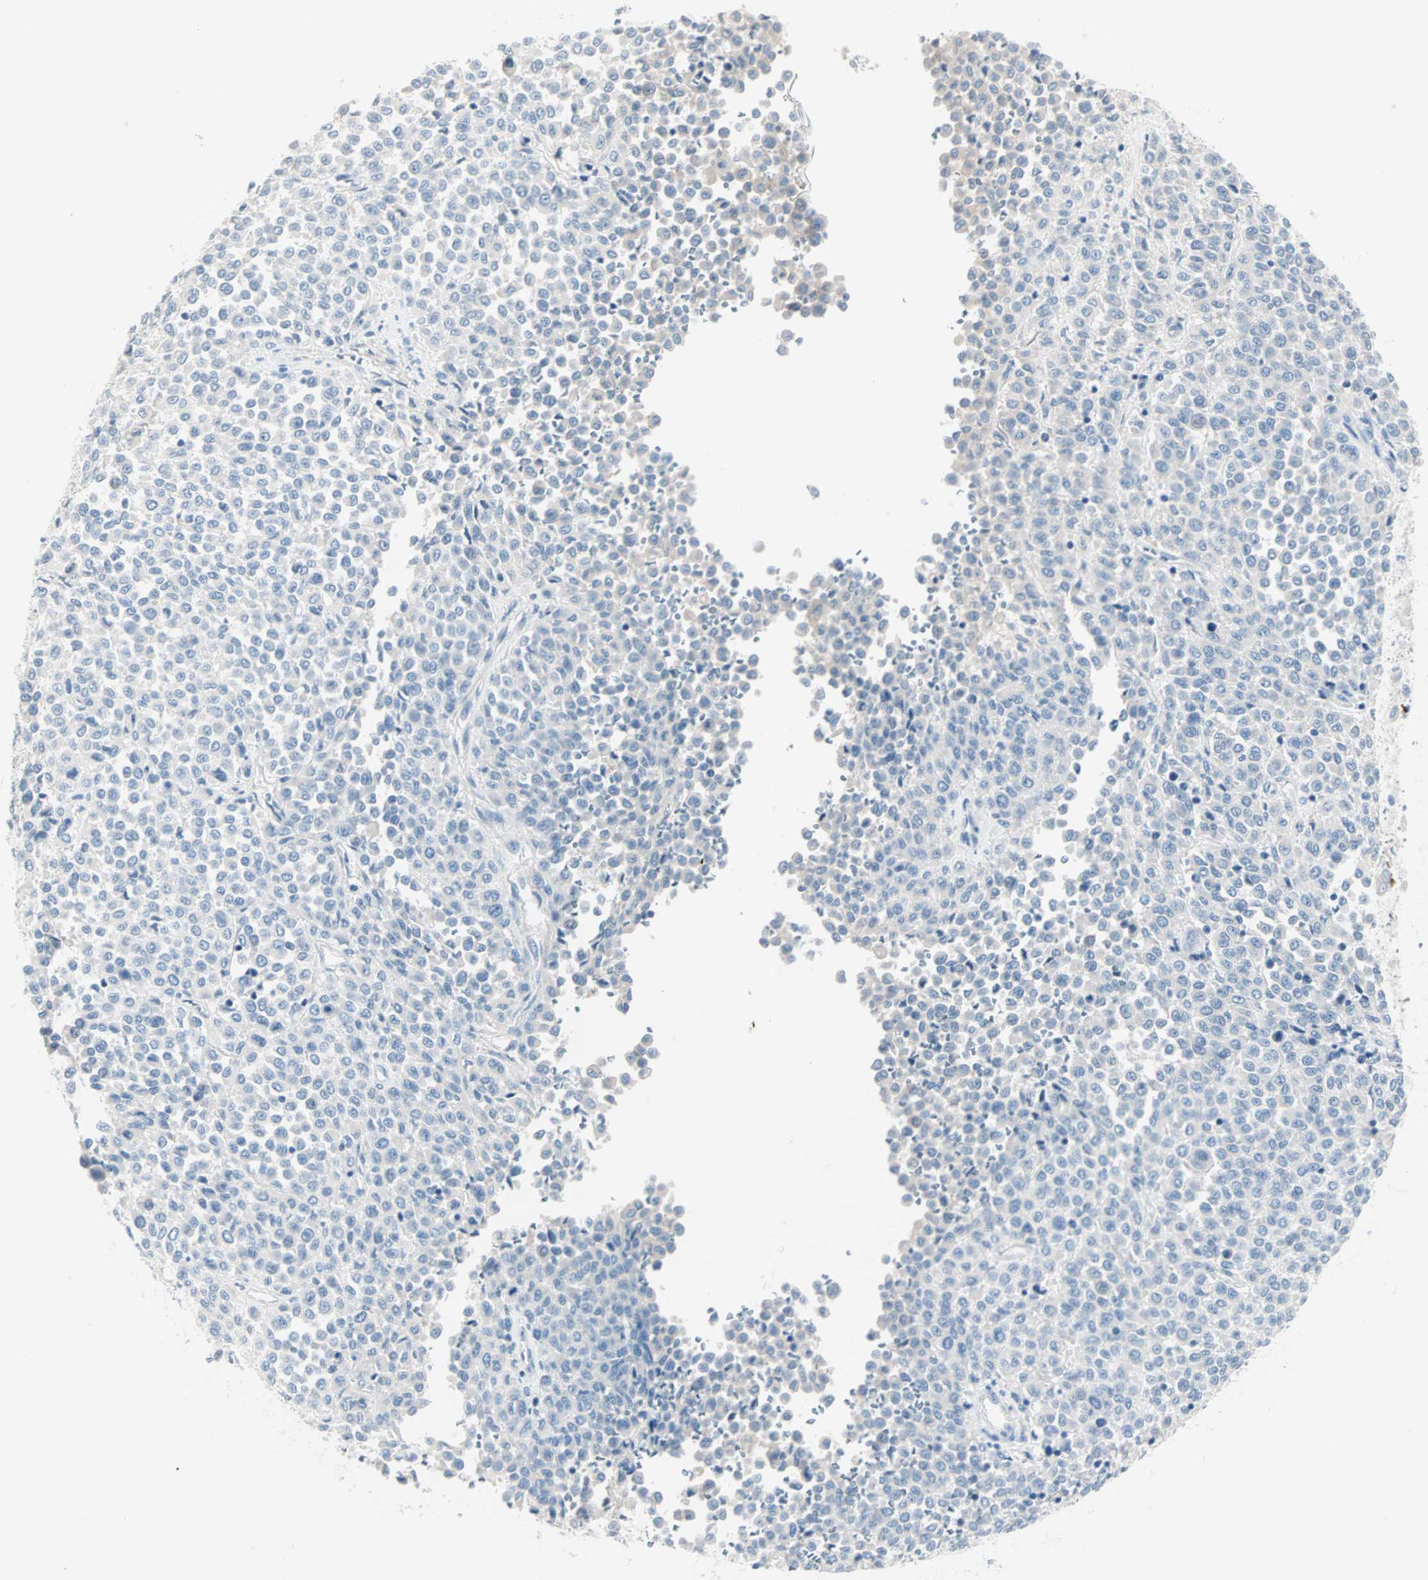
{"staining": {"intensity": "negative", "quantity": "none", "location": "none"}, "tissue": "melanoma", "cell_type": "Tumor cells", "image_type": "cancer", "snomed": [{"axis": "morphology", "description": "Malignant melanoma, Metastatic site"}, {"axis": "topography", "description": "Pancreas"}], "caption": "A photomicrograph of human melanoma is negative for staining in tumor cells.", "gene": "NEFH", "patient": {"sex": "female", "age": 30}}